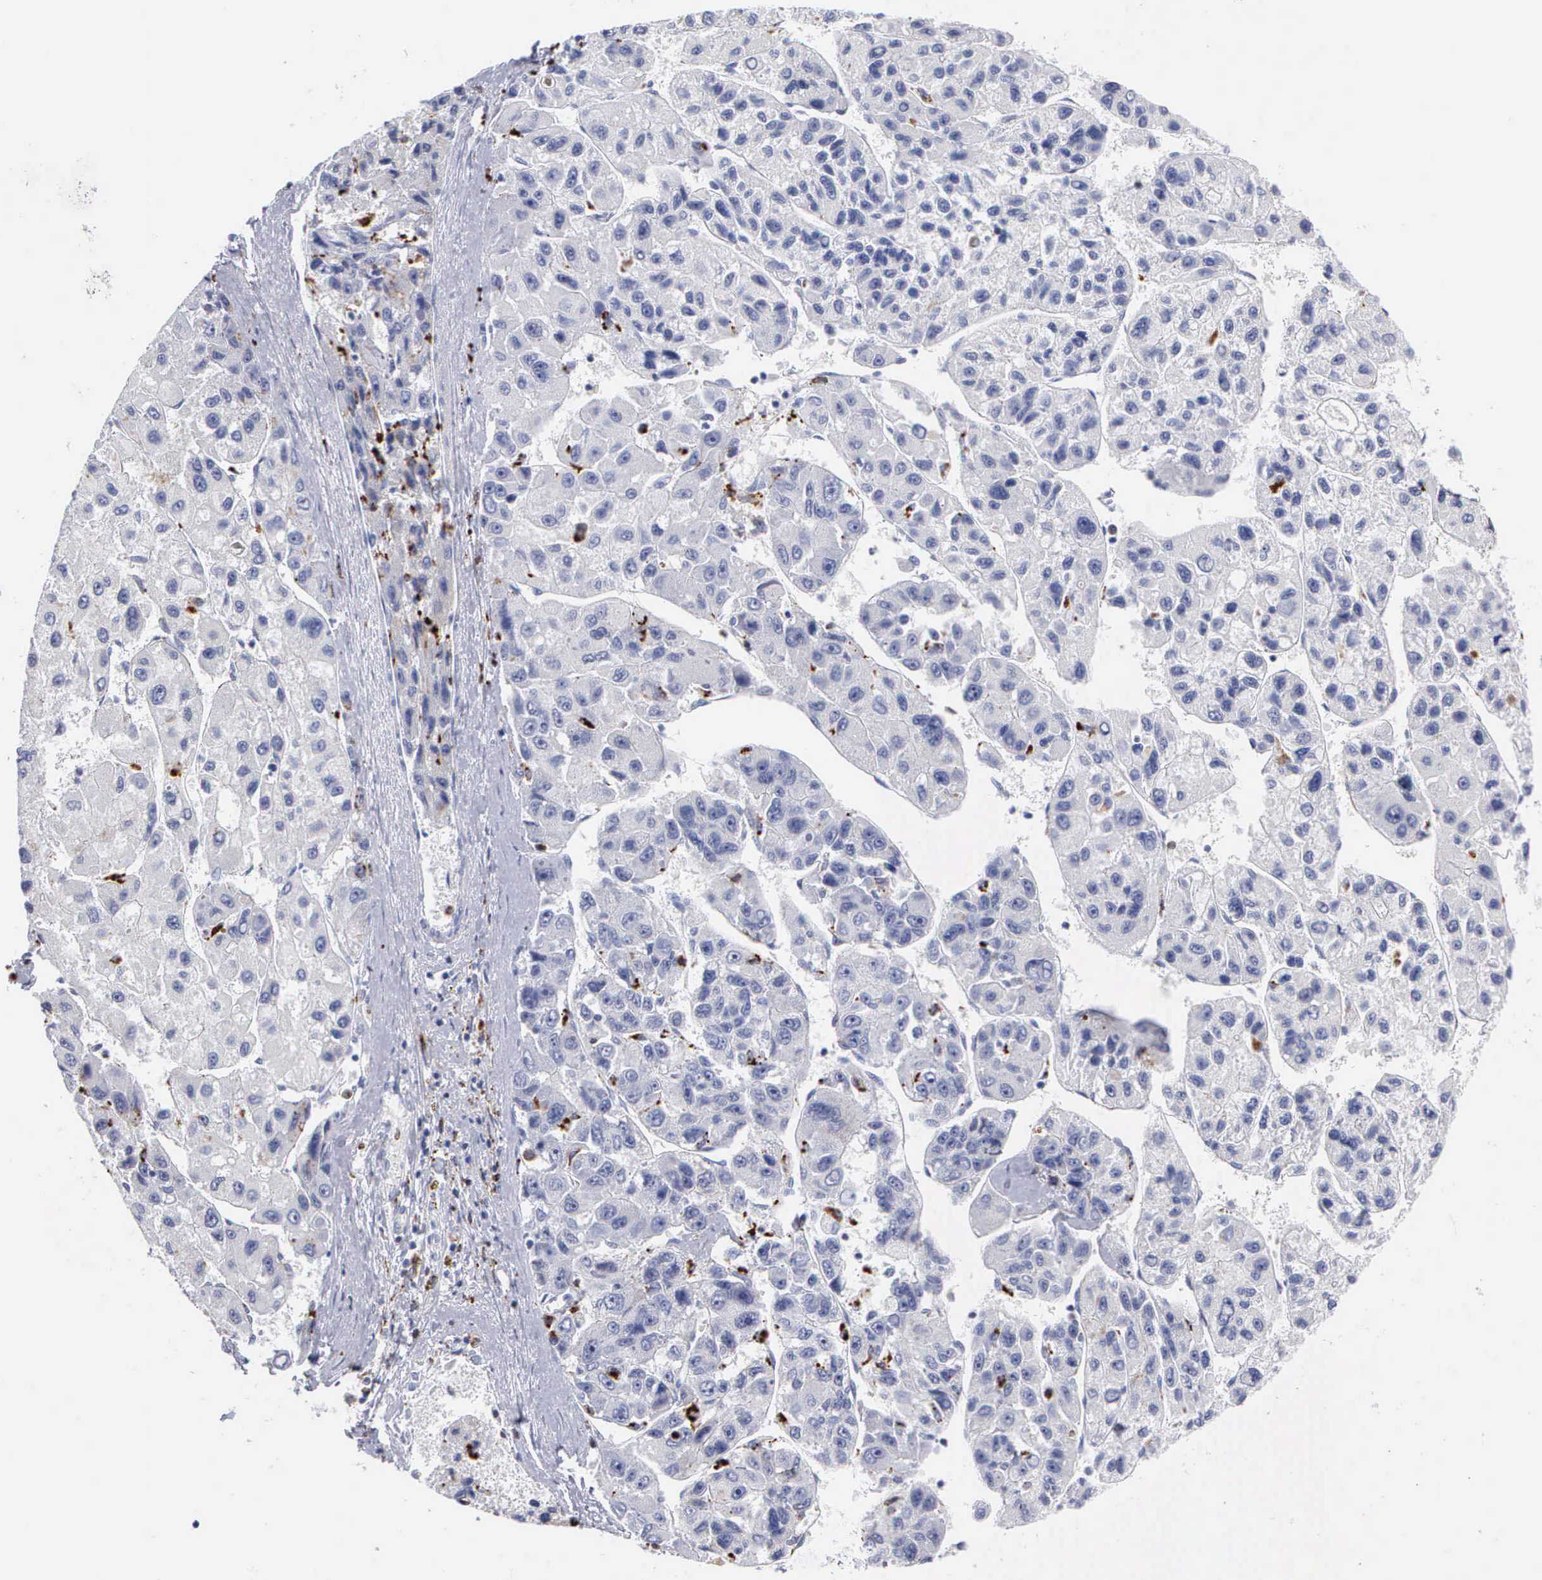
{"staining": {"intensity": "negative", "quantity": "none", "location": "none"}, "tissue": "liver cancer", "cell_type": "Tumor cells", "image_type": "cancer", "snomed": [{"axis": "morphology", "description": "Carcinoma, Hepatocellular, NOS"}, {"axis": "topography", "description": "Liver"}], "caption": "Liver cancer was stained to show a protein in brown. There is no significant positivity in tumor cells.", "gene": "CTSH", "patient": {"sex": "male", "age": 64}}